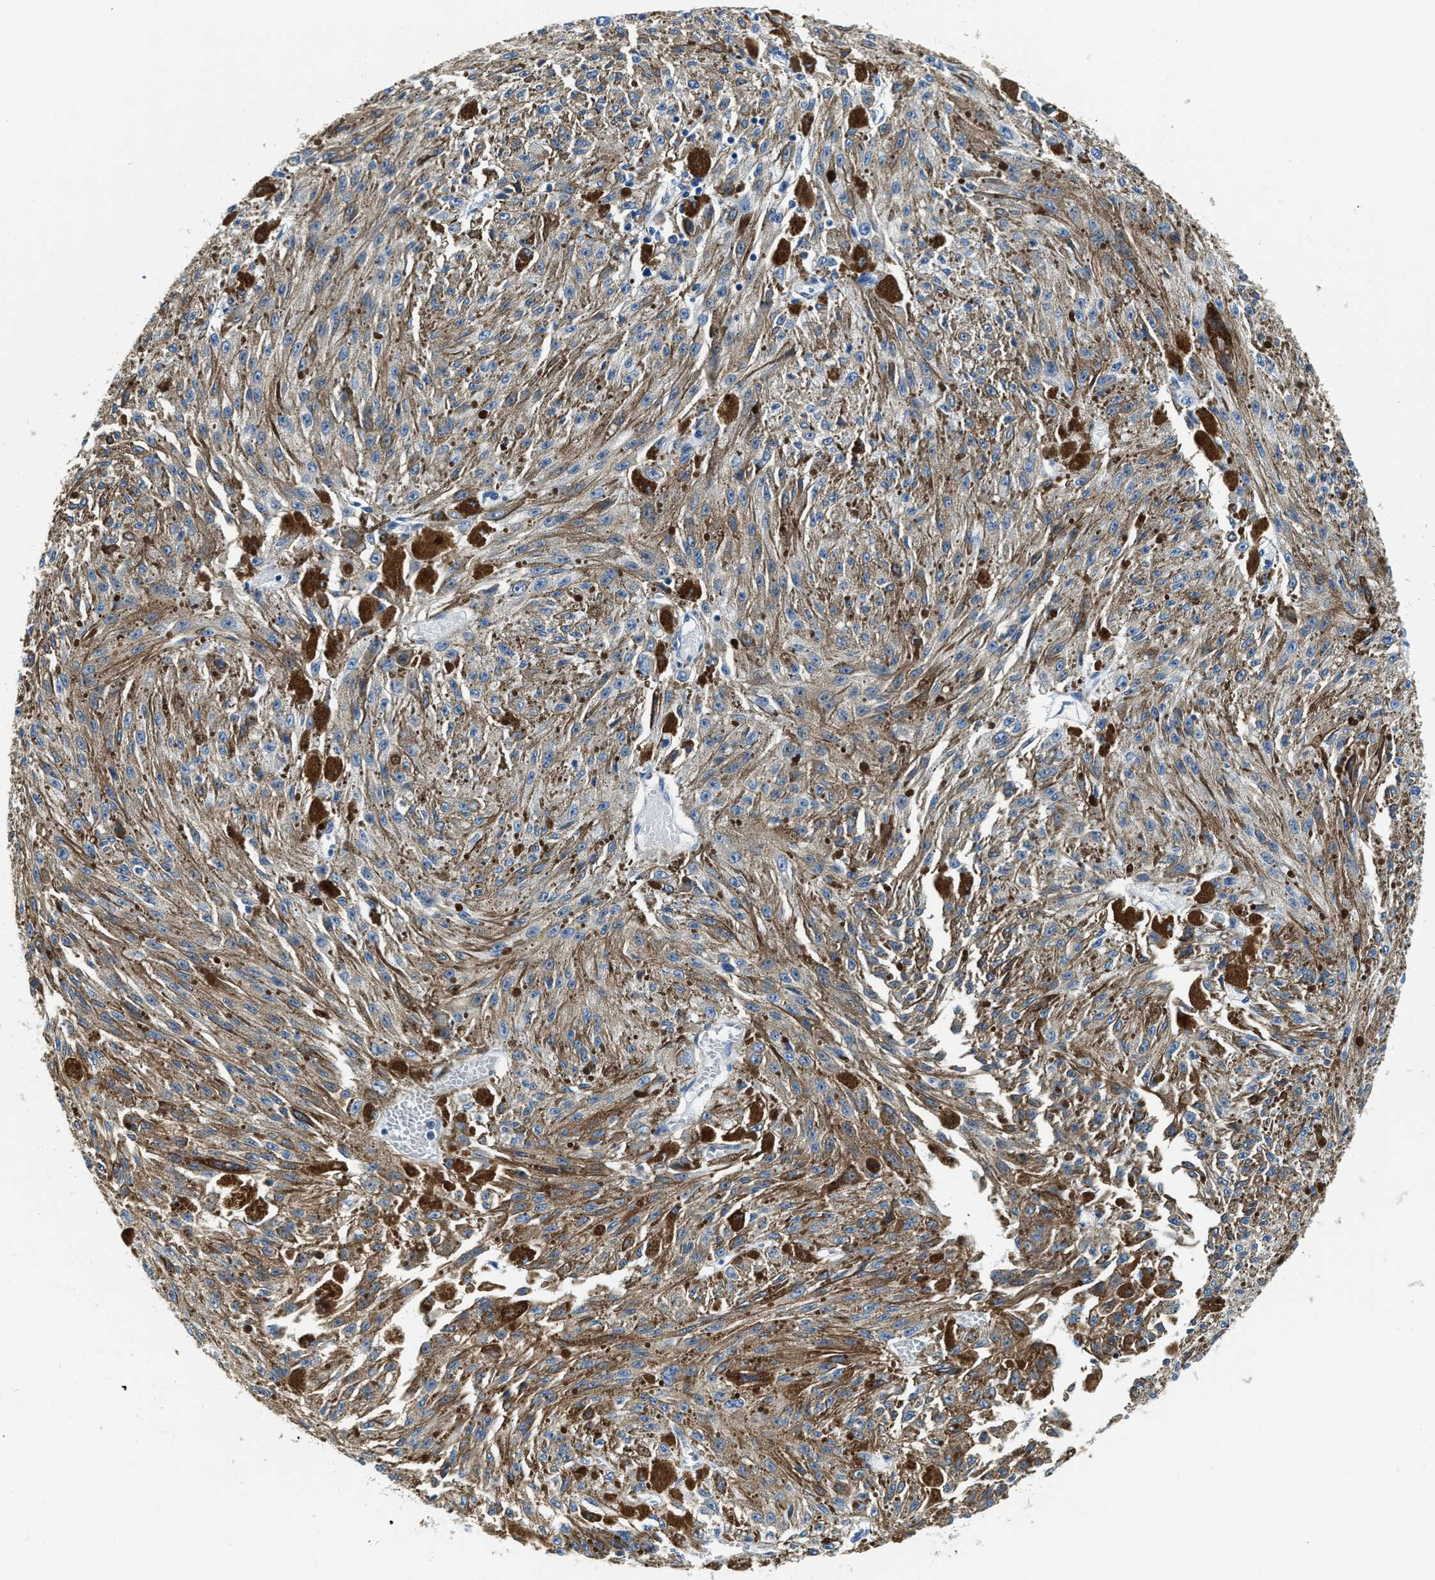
{"staining": {"intensity": "moderate", "quantity": ">75%", "location": "cytoplasmic/membranous"}, "tissue": "melanoma", "cell_type": "Tumor cells", "image_type": "cancer", "snomed": [{"axis": "morphology", "description": "Malignant melanoma, NOS"}, {"axis": "topography", "description": "Other"}], "caption": "Malignant melanoma tissue displays moderate cytoplasmic/membranous staining in approximately >75% of tumor cells, visualized by immunohistochemistry. (brown staining indicates protein expression, while blue staining denotes nuclei).", "gene": "ZDHHC13", "patient": {"sex": "male", "age": 79}}